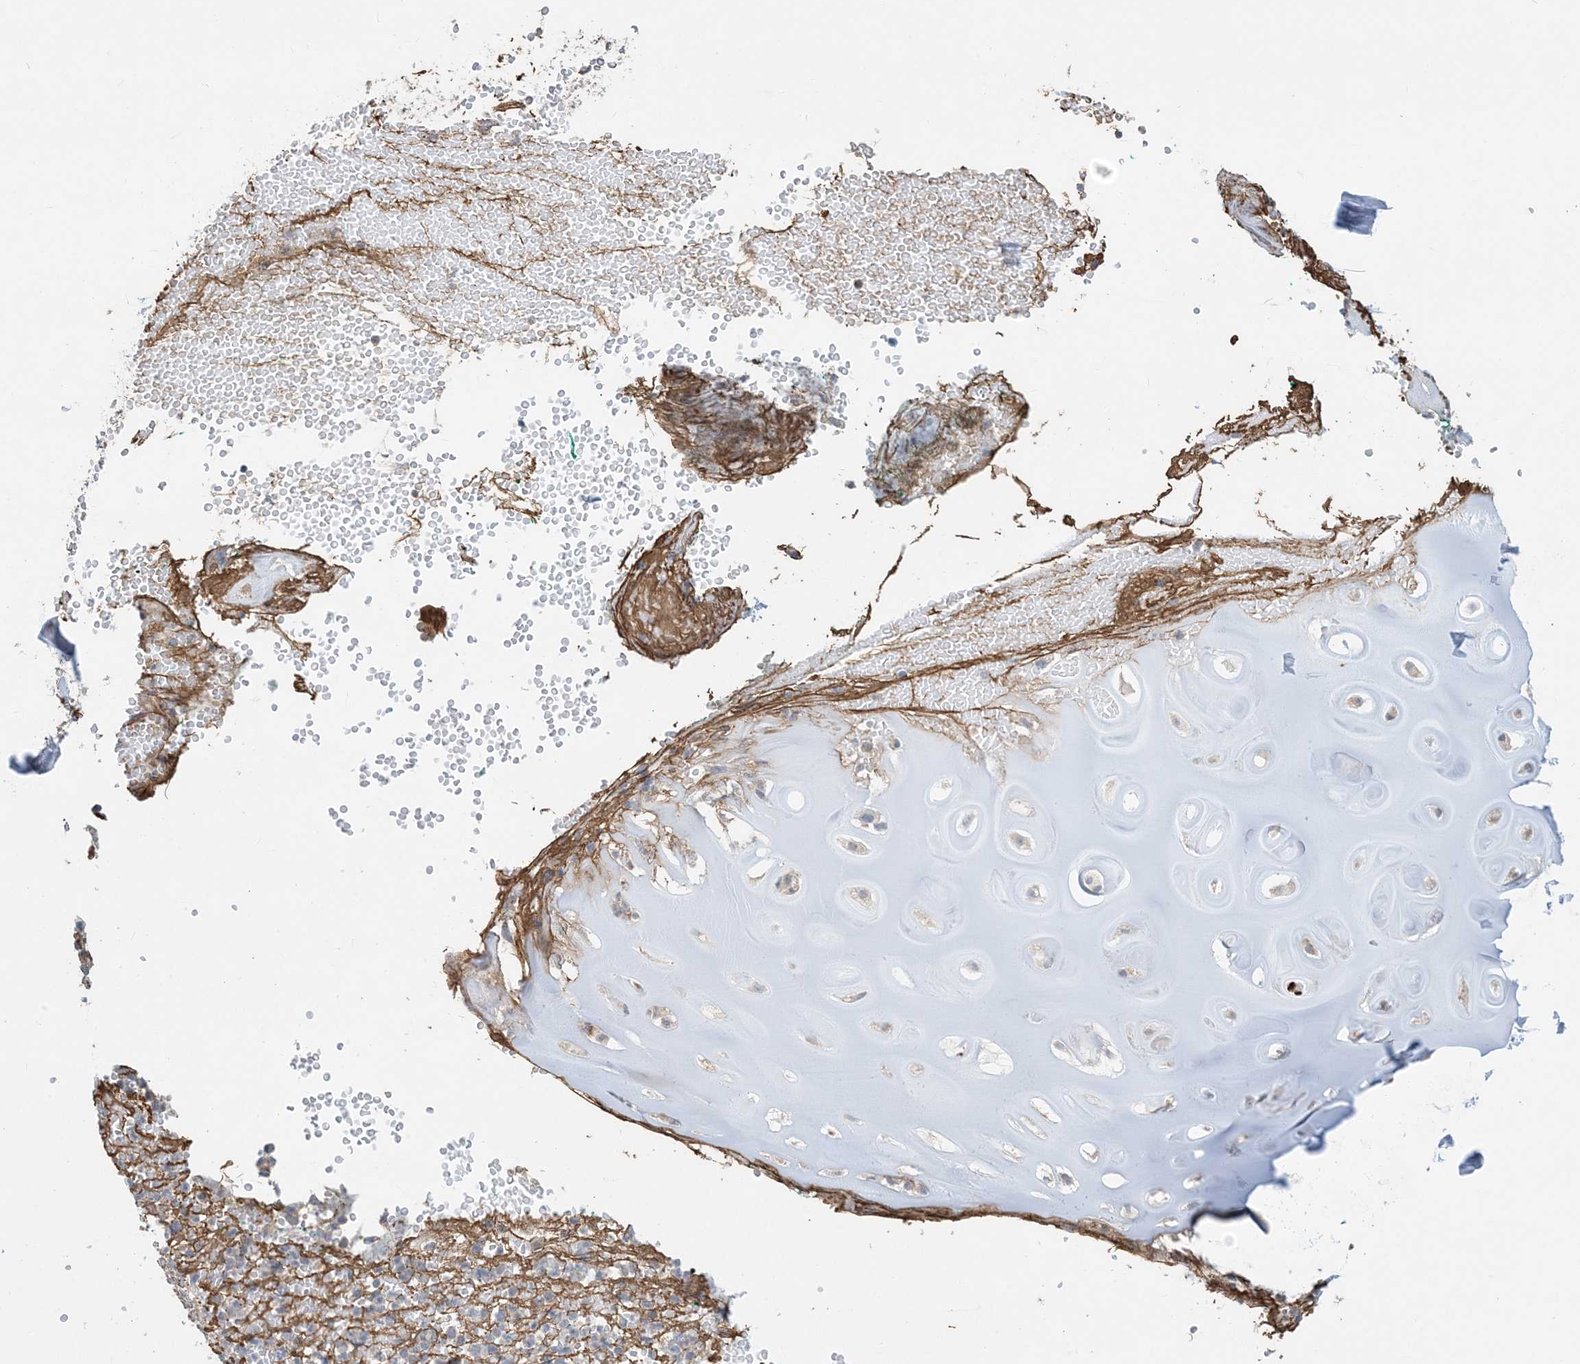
{"staining": {"intensity": "weak", "quantity": ">75%", "location": "cytoplasmic/membranous"}, "tissue": "soft tissue", "cell_type": "Chondrocytes", "image_type": "normal", "snomed": [{"axis": "morphology", "description": "Normal tissue, NOS"}, {"axis": "morphology", "description": "Basal cell carcinoma"}, {"axis": "topography", "description": "Cartilage tissue"}, {"axis": "topography", "description": "Nasopharynx"}, {"axis": "topography", "description": "Oral tissue"}], "caption": "Immunohistochemical staining of benign soft tissue shows weak cytoplasmic/membranous protein positivity in approximately >75% of chondrocytes.", "gene": "ECHDC1", "patient": {"sex": "female", "age": 77}}